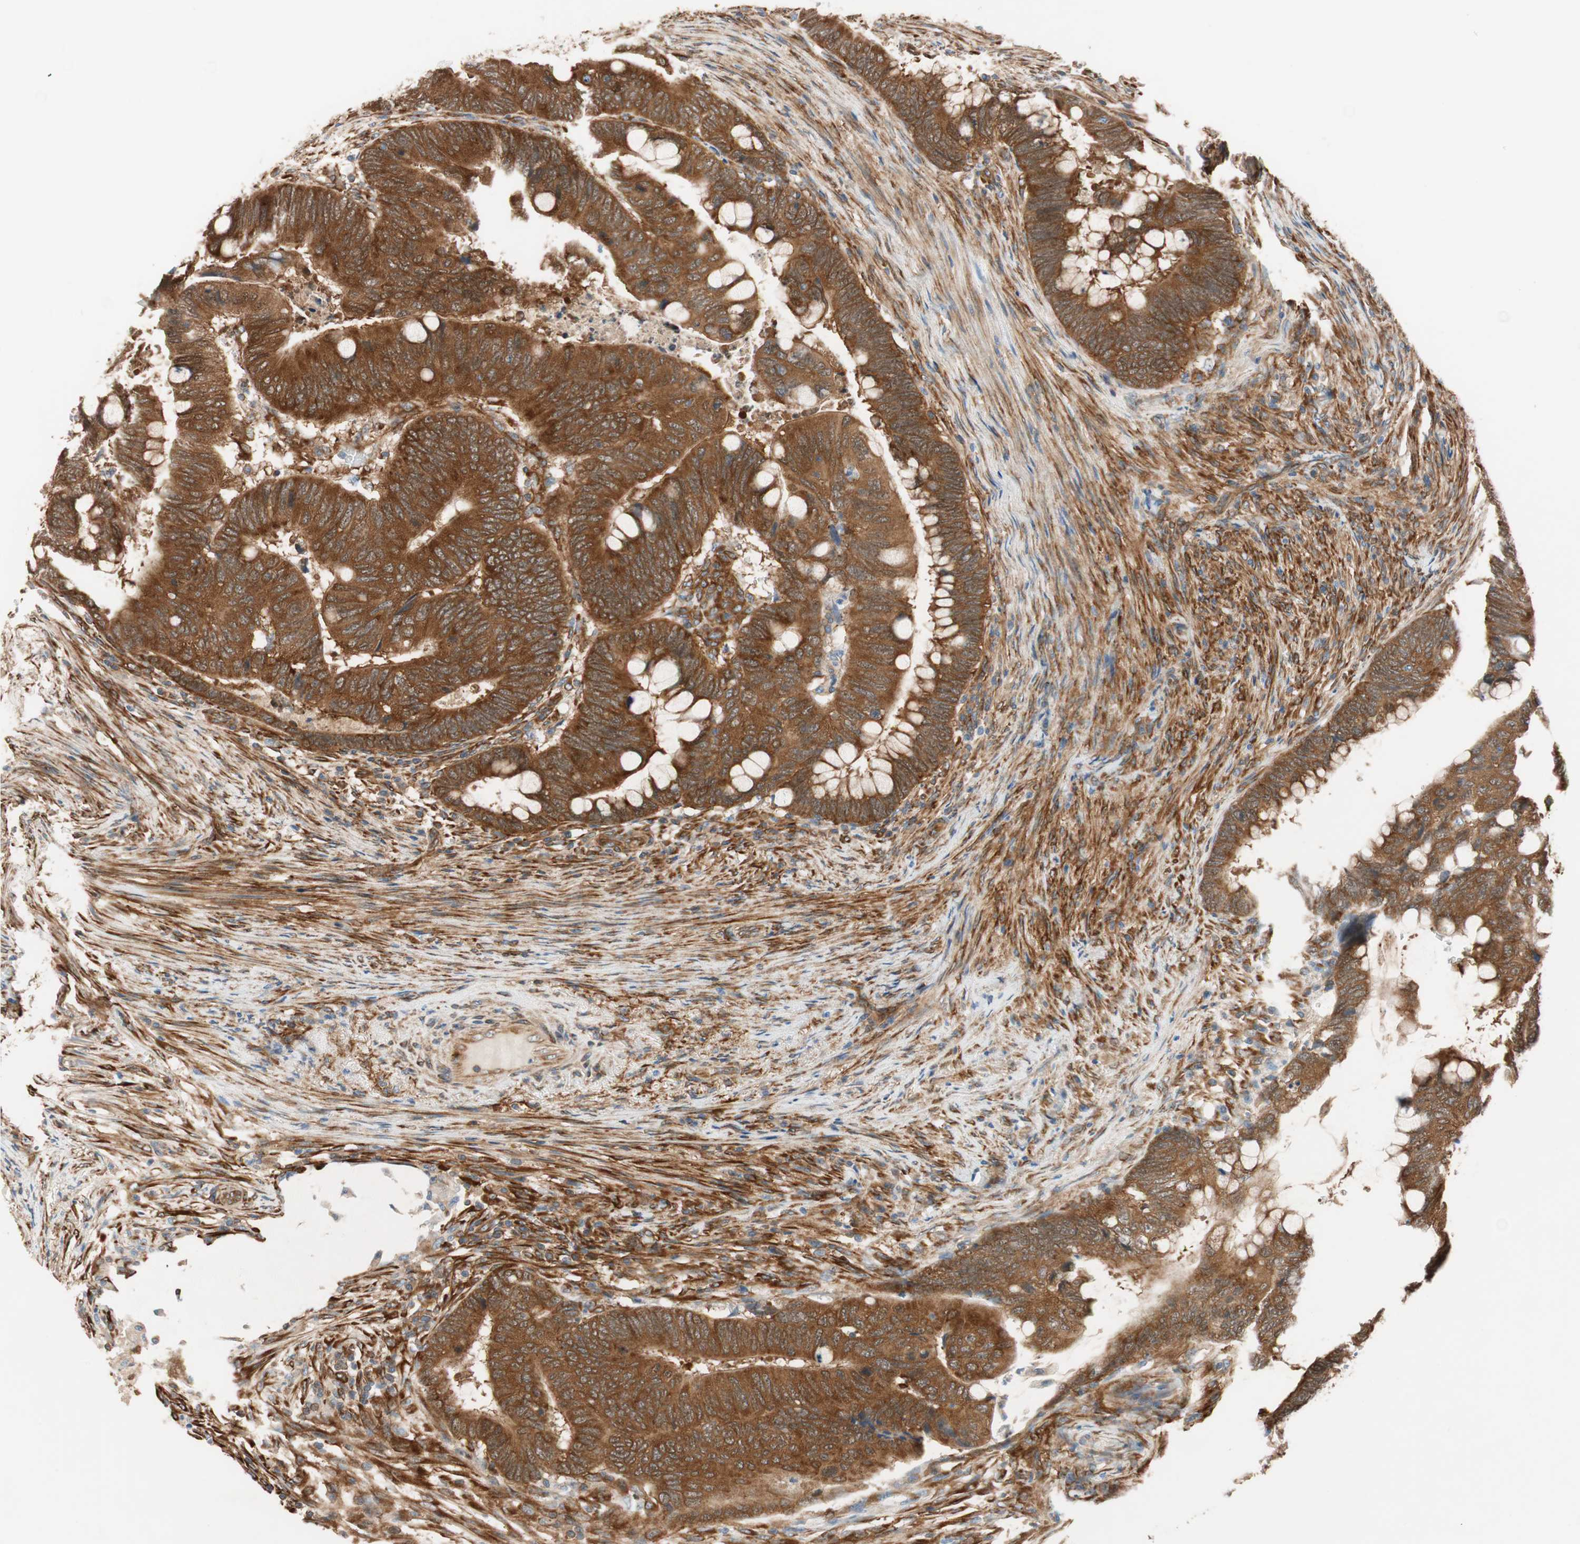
{"staining": {"intensity": "strong", "quantity": ">75%", "location": "cytoplasmic/membranous"}, "tissue": "colorectal cancer", "cell_type": "Tumor cells", "image_type": "cancer", "snomed": [{"axis": "morphology", "description": "Normal tissue, NOS"}, {"axis": "morphology", "description": "Adenocarcinoma, NOS"}, {"axis": "topography", "description": "Rectum"}, {"axis": "topography", "description": "Peripheral nerve tissue"}], "caption": "Colorectal cancer (adenocarcinoma) tissue reveals strong cytoplasmic/membranous expression in approximately >75% of tumor cells, visualized by immunohistochemistry.", "gene": "WASL", "patient": {"sex": "male", "age": 92}}